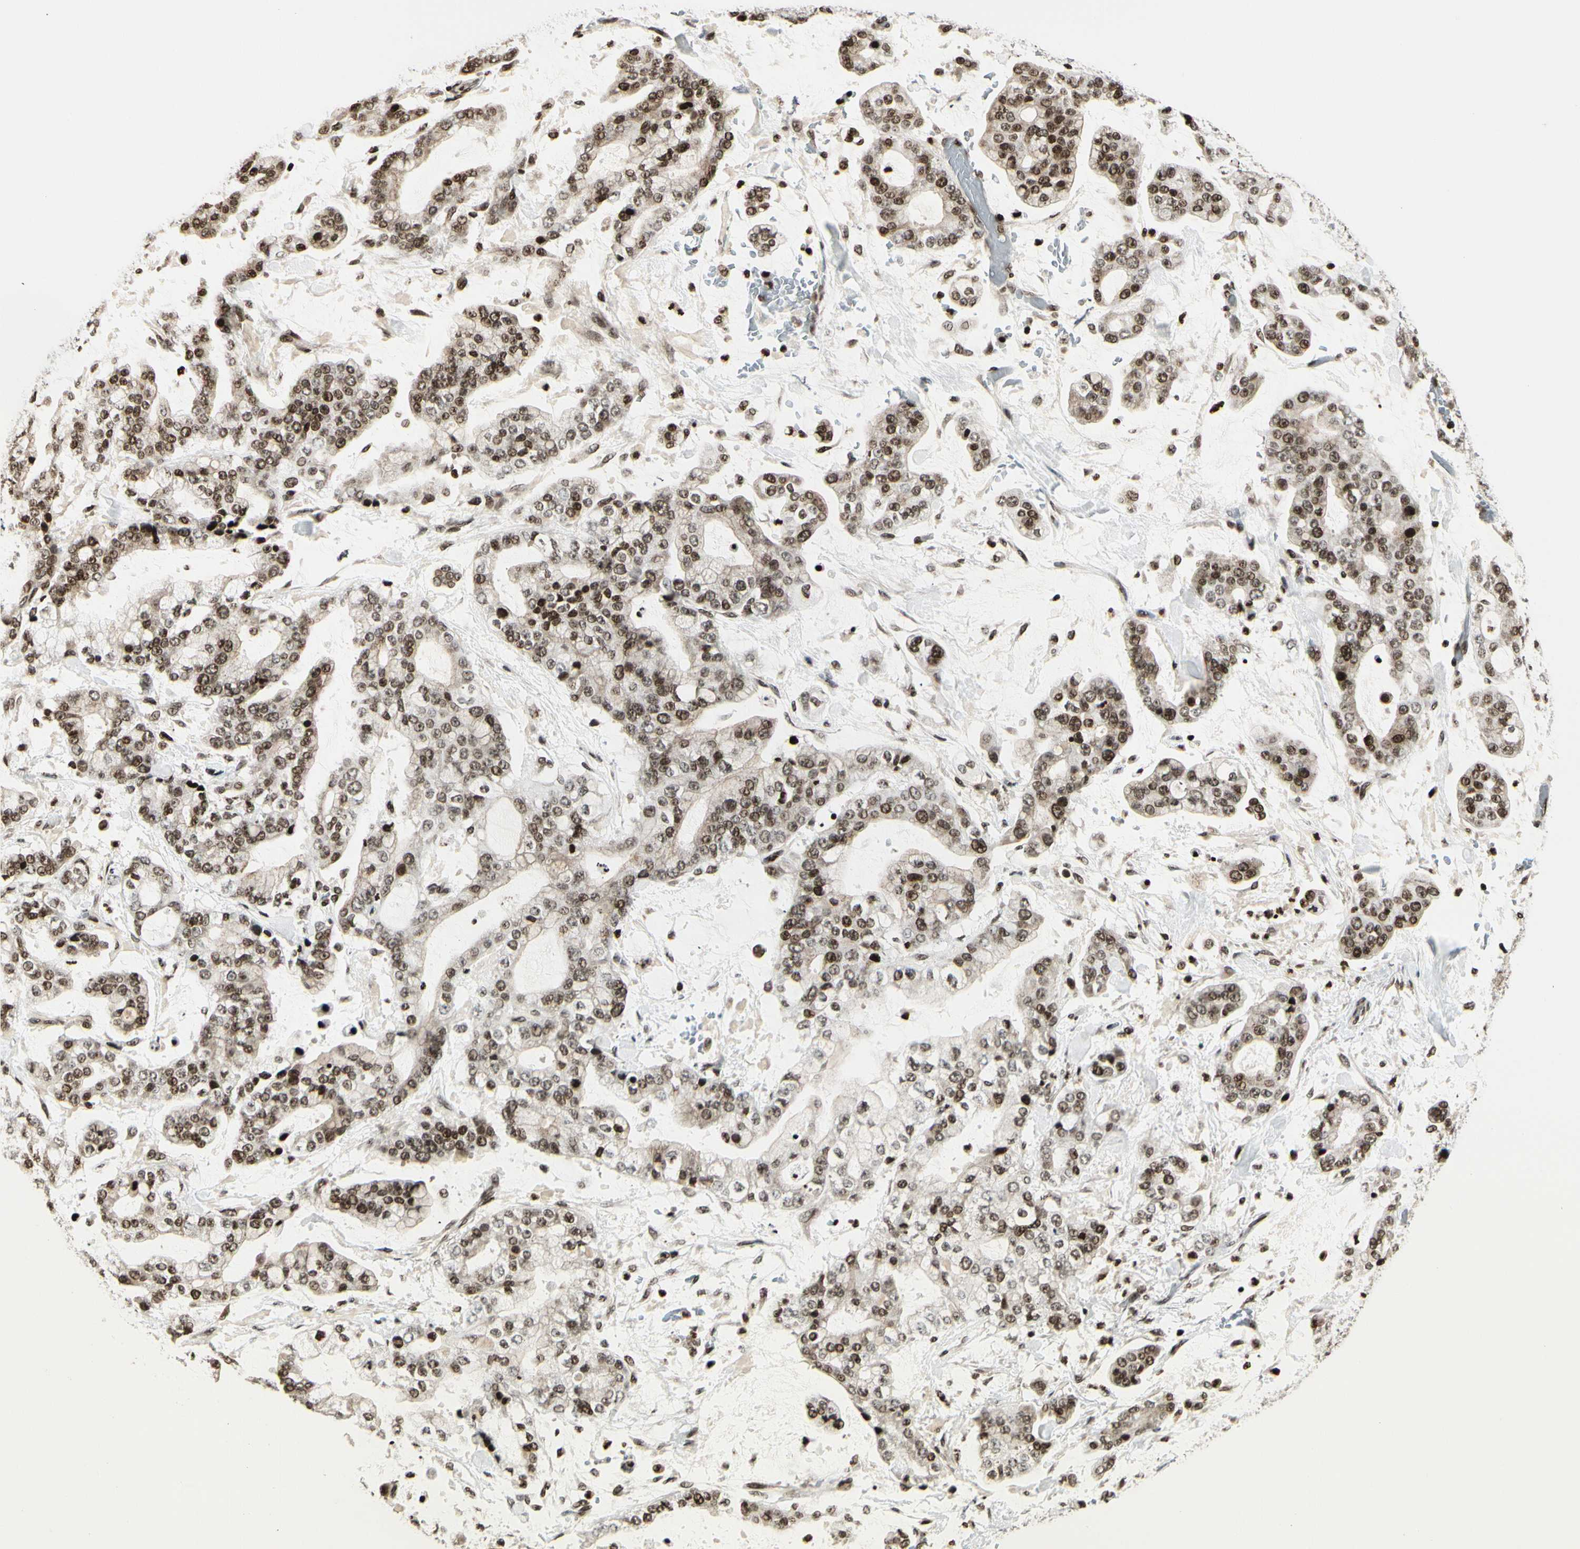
{"staining": {"intensity": "moderate", "quantity": ">75%", "location": "nuclear"}, "tissue": "stomach cancer", "cell_type": "Tumor cells", "image_type": "cancer", "snomed": [{"axis": "morphology", "description": "Normal tissue, NOS"}, {"axis": "morphology", "description": "Adenocarcinoma, NOS"}, {"axis": "topography", "description": "Stomach, upper"}, {"axis": "topography", "description": "Stomach"}], "caption": "Immunohistochemical staining of human stomach cancer (adenocarcinoma) demonstrates medium levels of moderate nuclear staining in approximately >75% of tumor cells. The protein is shown in brown color, while the nuclei are stained blue.", "gene": "TSHZ3", "patient": {"sex": "male", "age": 76}}